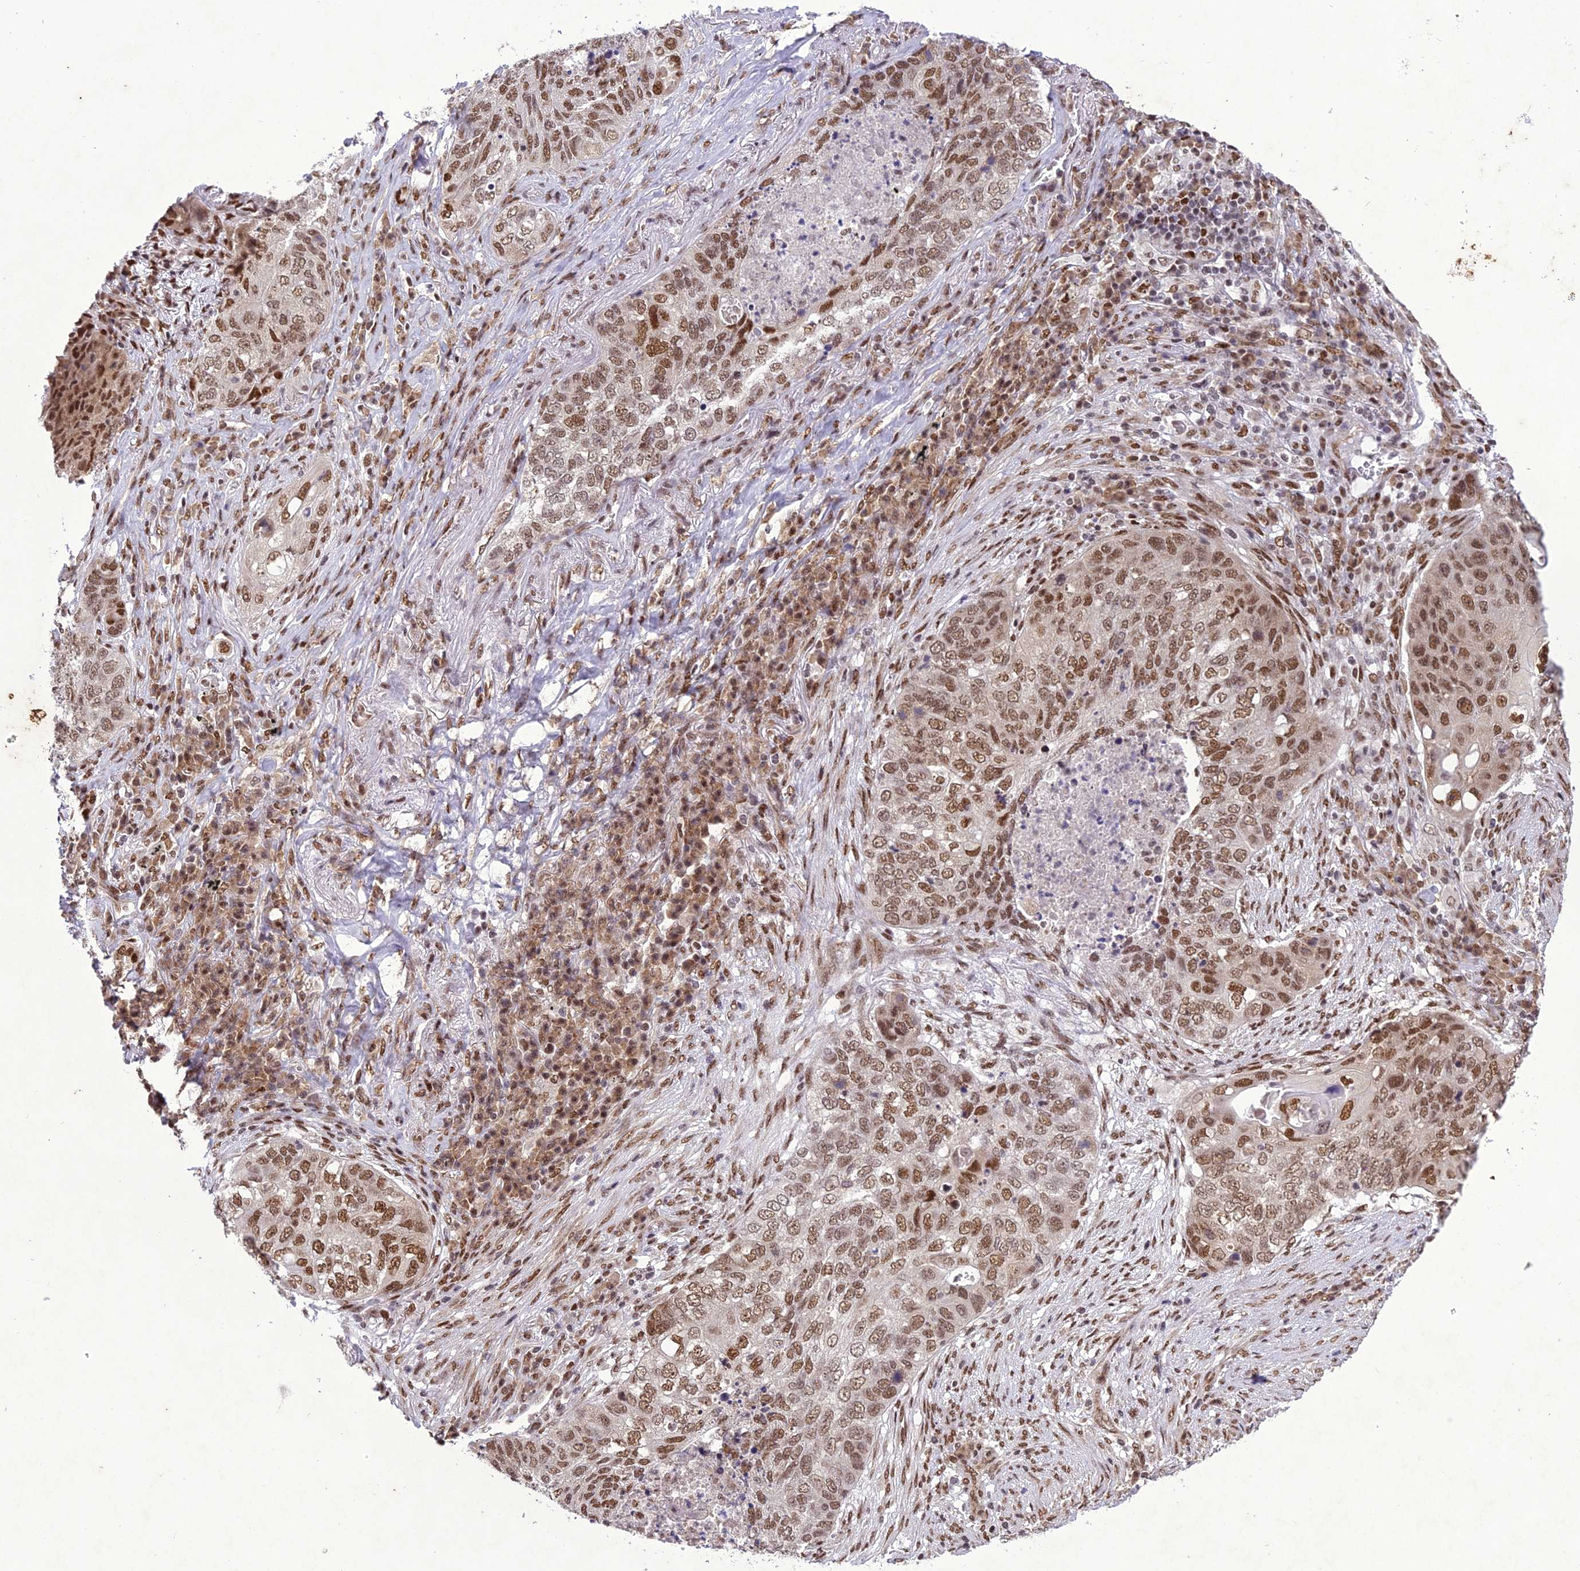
{"staining": {"intensity": "moderate", "quantity": ">75%", "location": "nuclear"}, "tissue": "lung cancer", "cell_type": "Tumor cells", "image_type": "cancer", "snomed": [{"axis": "morphology", "description": "Squamous cell carcinoma, NOS"}, {"axis": "topography", "description": "Lung"}], "caption": "Lung squamous cell carcinoma was stained to show a protein in brown. There is medium levels of moderate nuclear expression in about >75% of tumor cells.", "gene": "DDX1", "patient": {"sex": "female", "age": 63}}